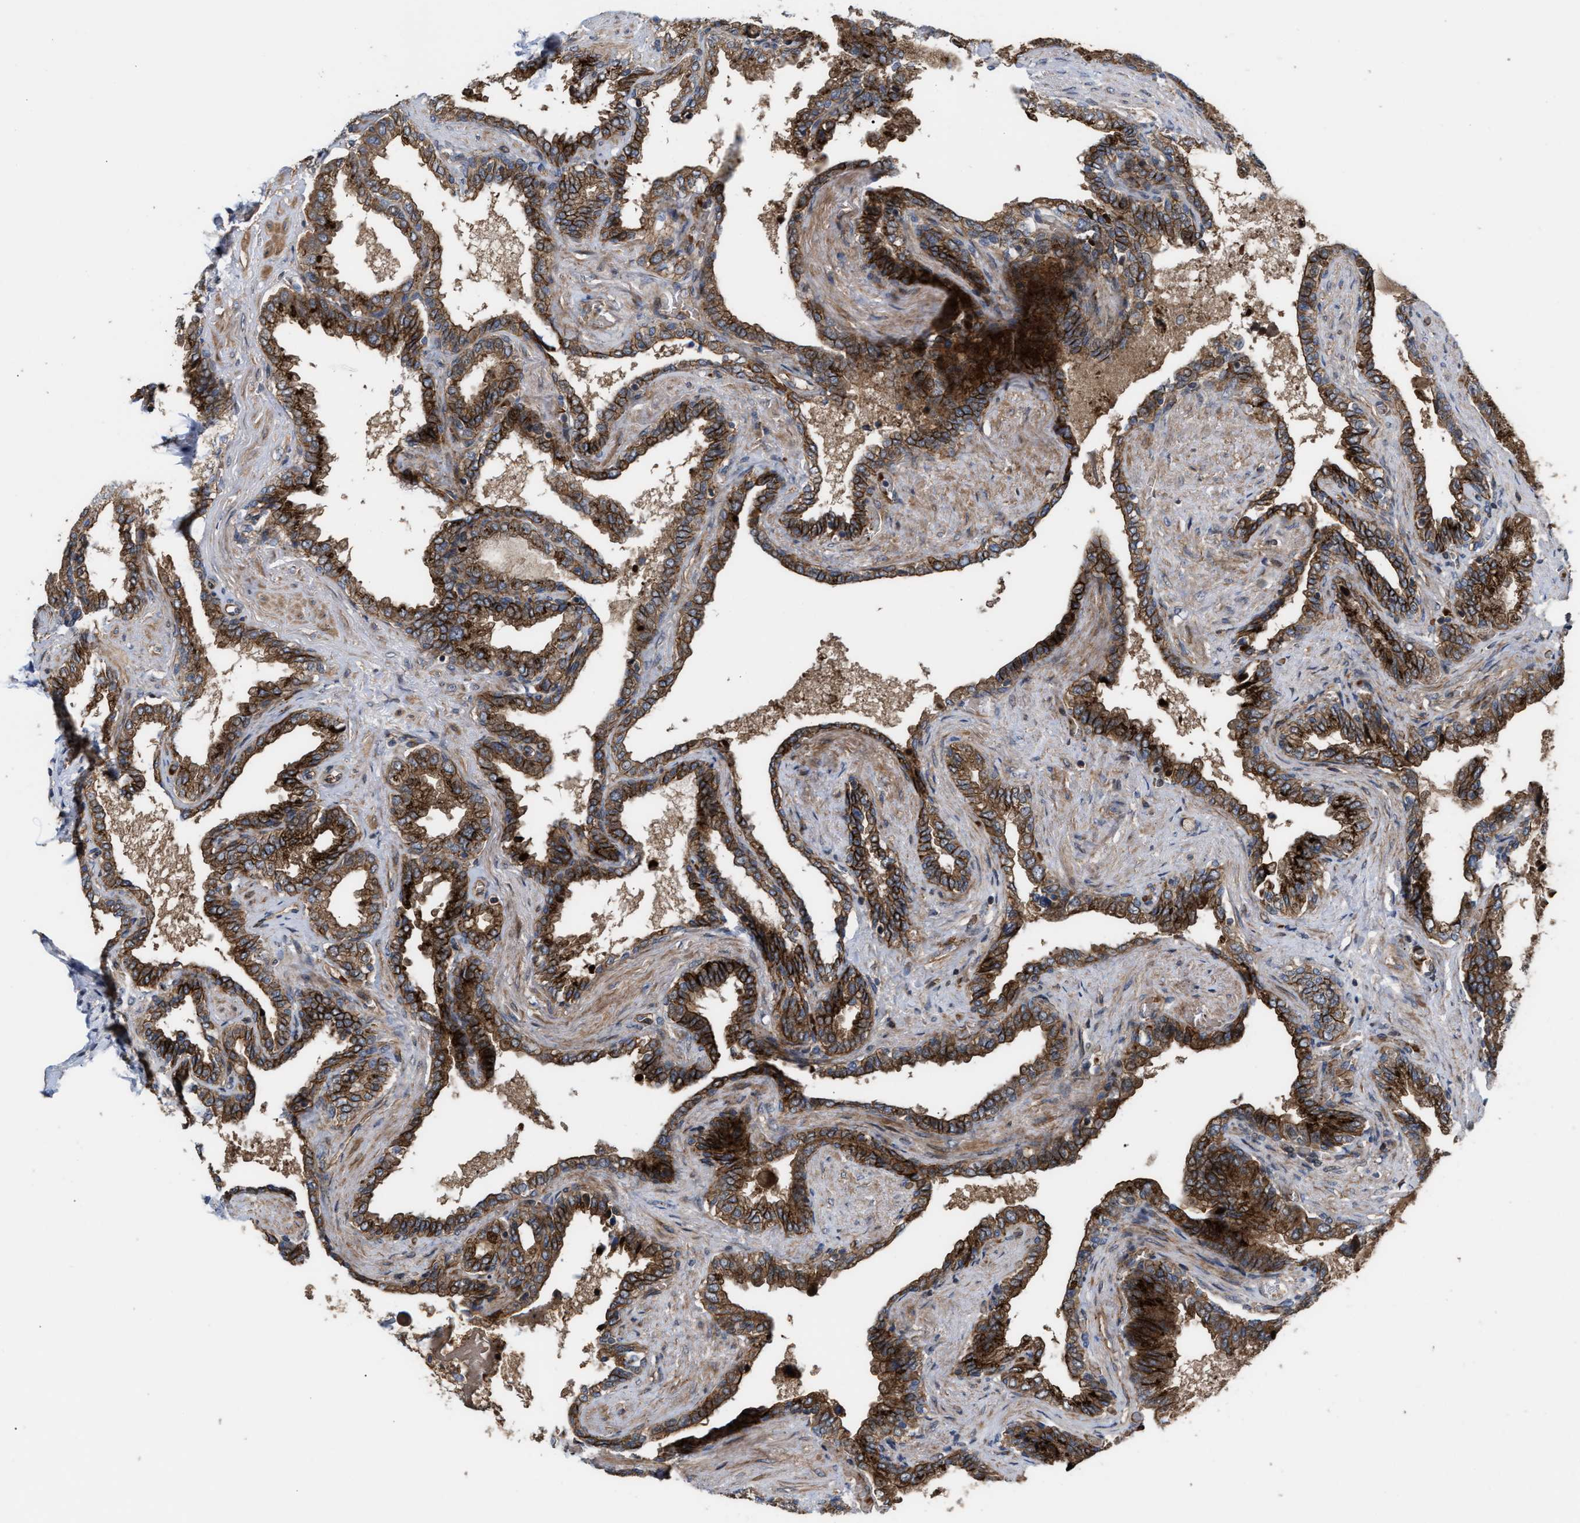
{"staining": {"intensity": "strong", "quantity": ">75%", "location": "cytoplasmic/membranous"}, "tissue": "seminal vesicle", "cell_type": "Glandular cells", "image_type": "normal", "snomed": [{"axis": "morphology", "description": "Normal tissue, NOS"}, {"axis": "topography", "description": "Seminal veicle"}], "caption": "Protein positivity by IHC shows strong cytoplasmic/membranous expression in about >75% of glandular cells in unremarkable seminal vesicle.", "gene": "STAU1", "patient": {"sex": "male", "age": 46}}